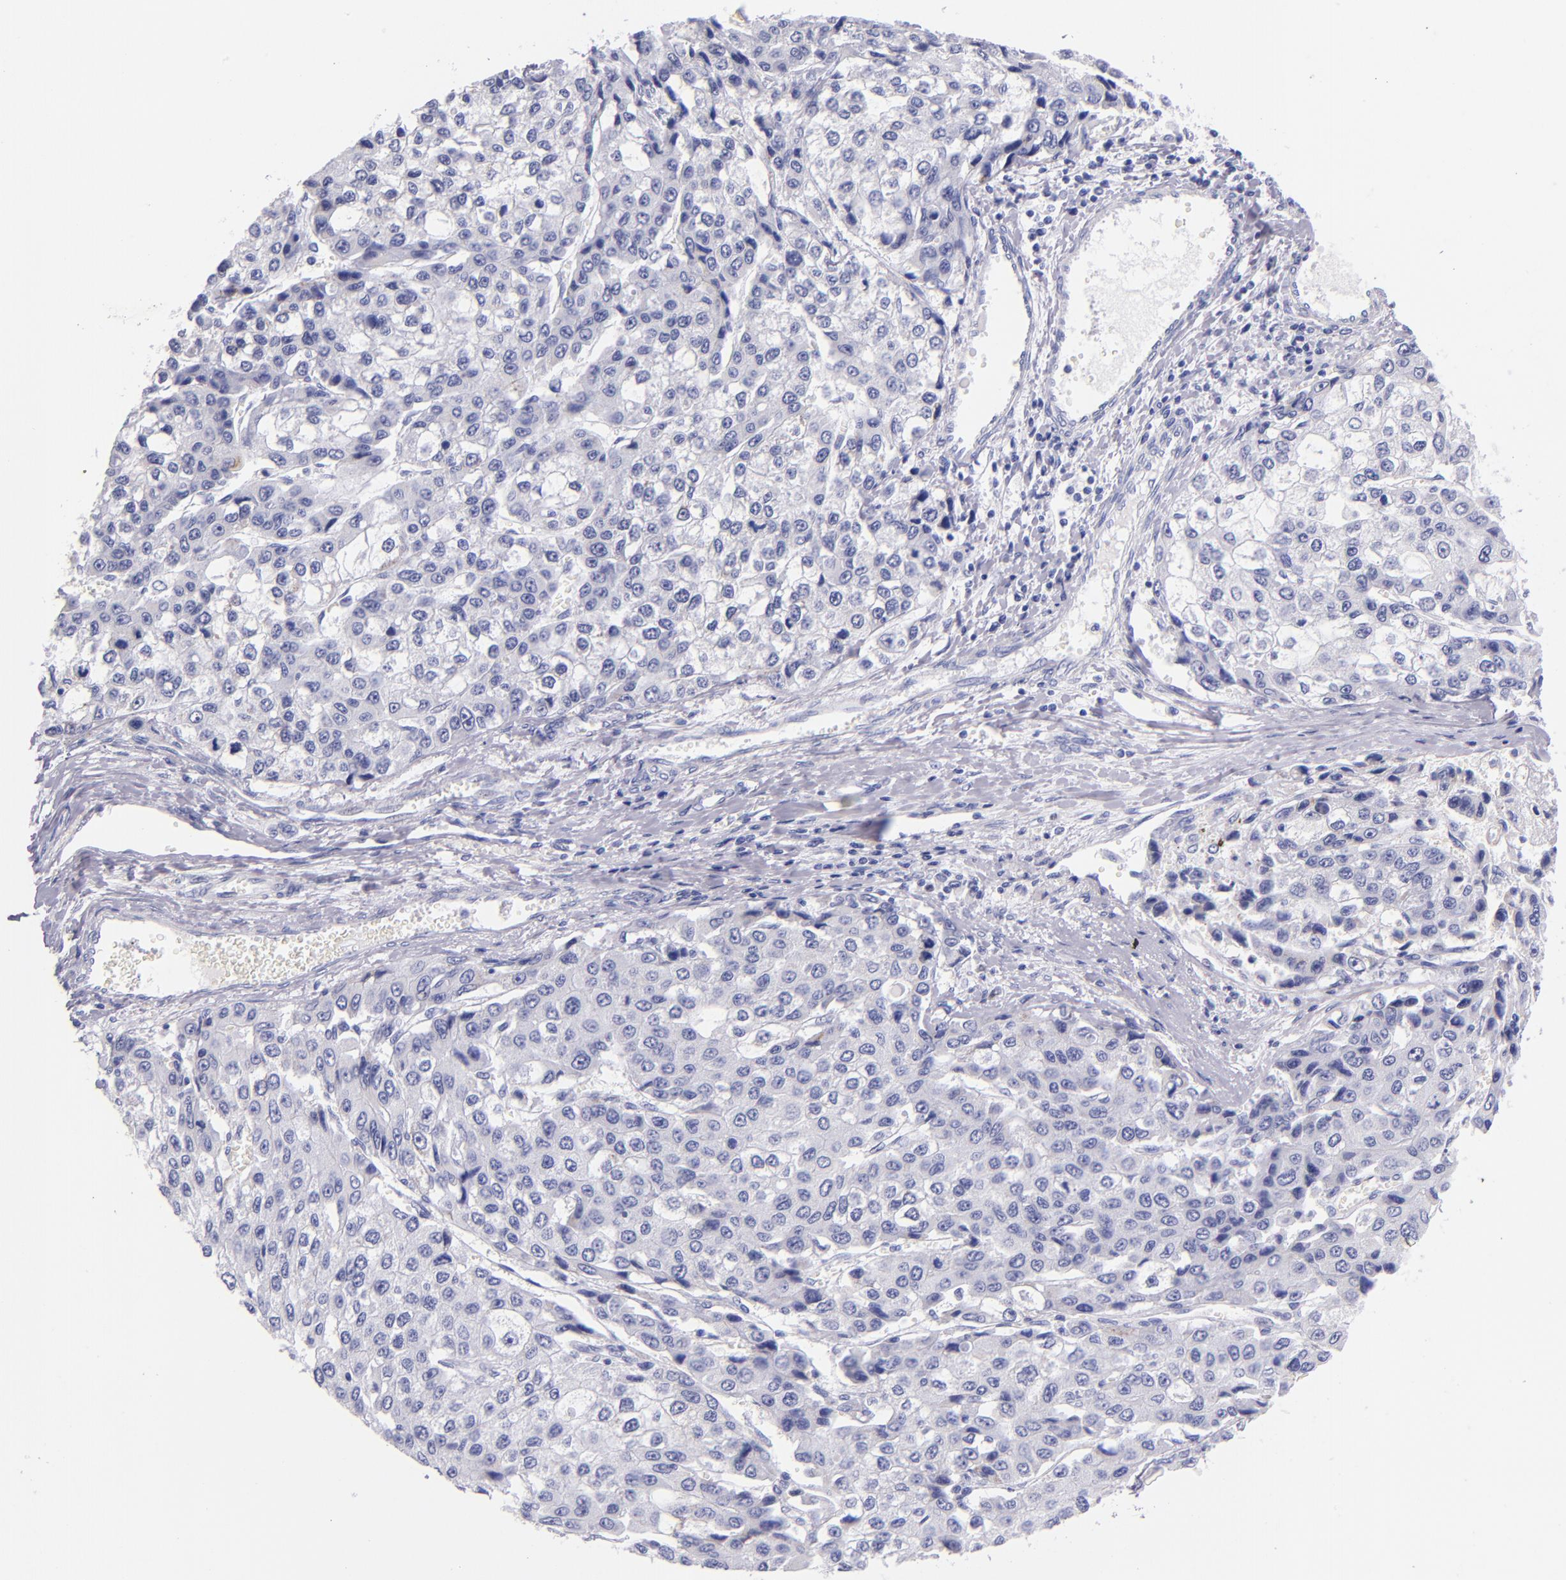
{"staining": {"intensity": "negative", "quantity": "none", "location": "none"}, "tissue": "liver cancer", "cell_type": "Tumor cells", "image_type": "cancer", "snomed": [{"axis": "morphology", "description": "Carcinoma, Hepatocellular, NOS"}, {"axis": "topography", "description": "Liver"}], "caption": "High power microscopy micrograph of an immunohistochemistry histopathology image of liver cancer (hepatocellular carcinoma), revealing no significant staining in tumor cells.", "gene": "IRF4", "patient": {"sex": "female", "age": 66}}